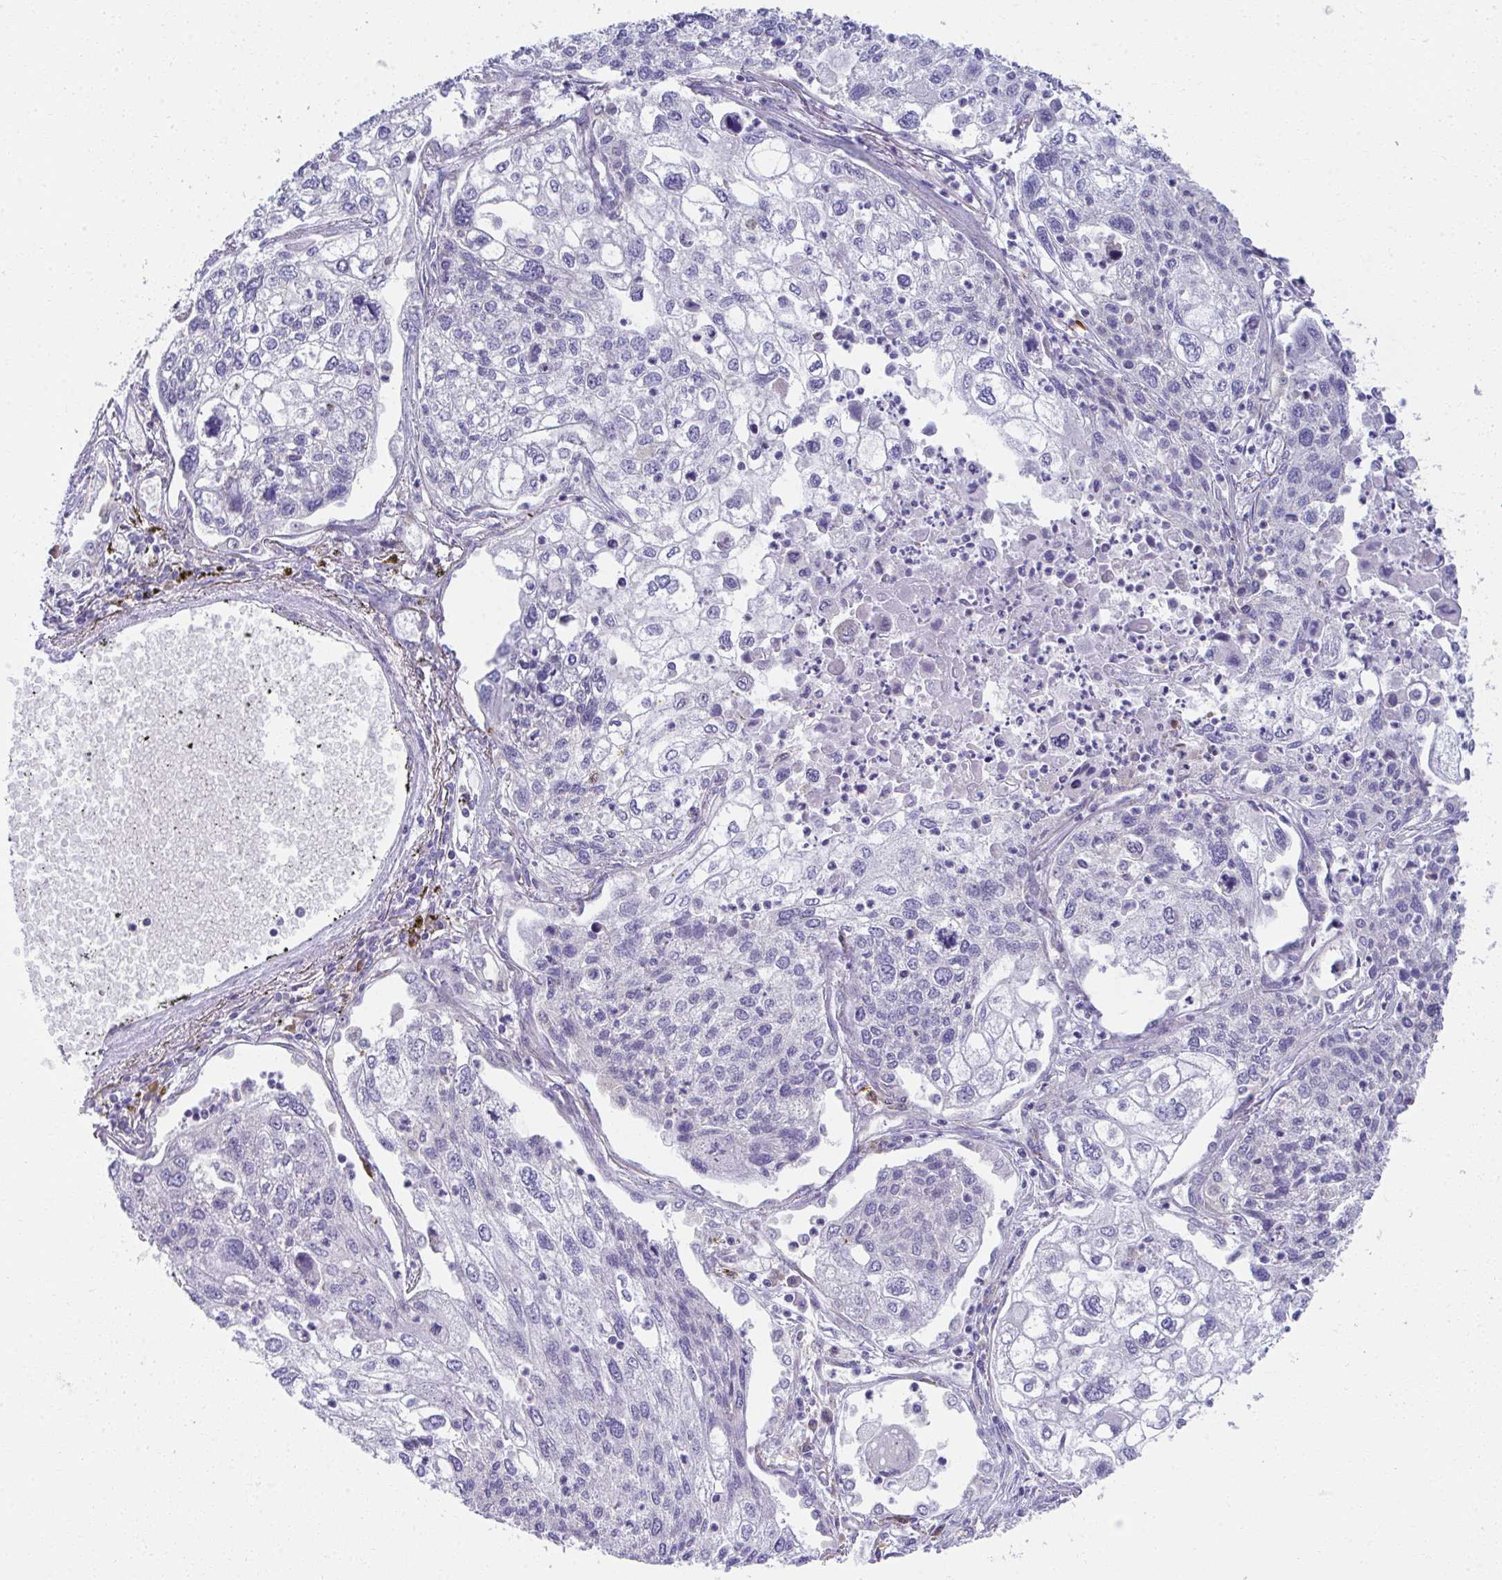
{"staining": {"intensity": "negative", "quantity": "none", "location": "none"}, "tissue": "lung cancer", "cell_type": "Tumor cells", "image_type": "cancer", "snomed": [{"axis": "morphology", "description": "Squamous cell carcinoma, NOS"}, {"axis": "topography", "description": "Lung"}], "caption": "Lung cancer (squamous cell carcinoma) was stained to show a protein in brown. There is no significant positivity in tumor cells. (DAB immunohistochemistry (IHC) with hematoxylin counter stain).", "gene": "FASLG", "patient": {"sex": "male", "age": 74}}